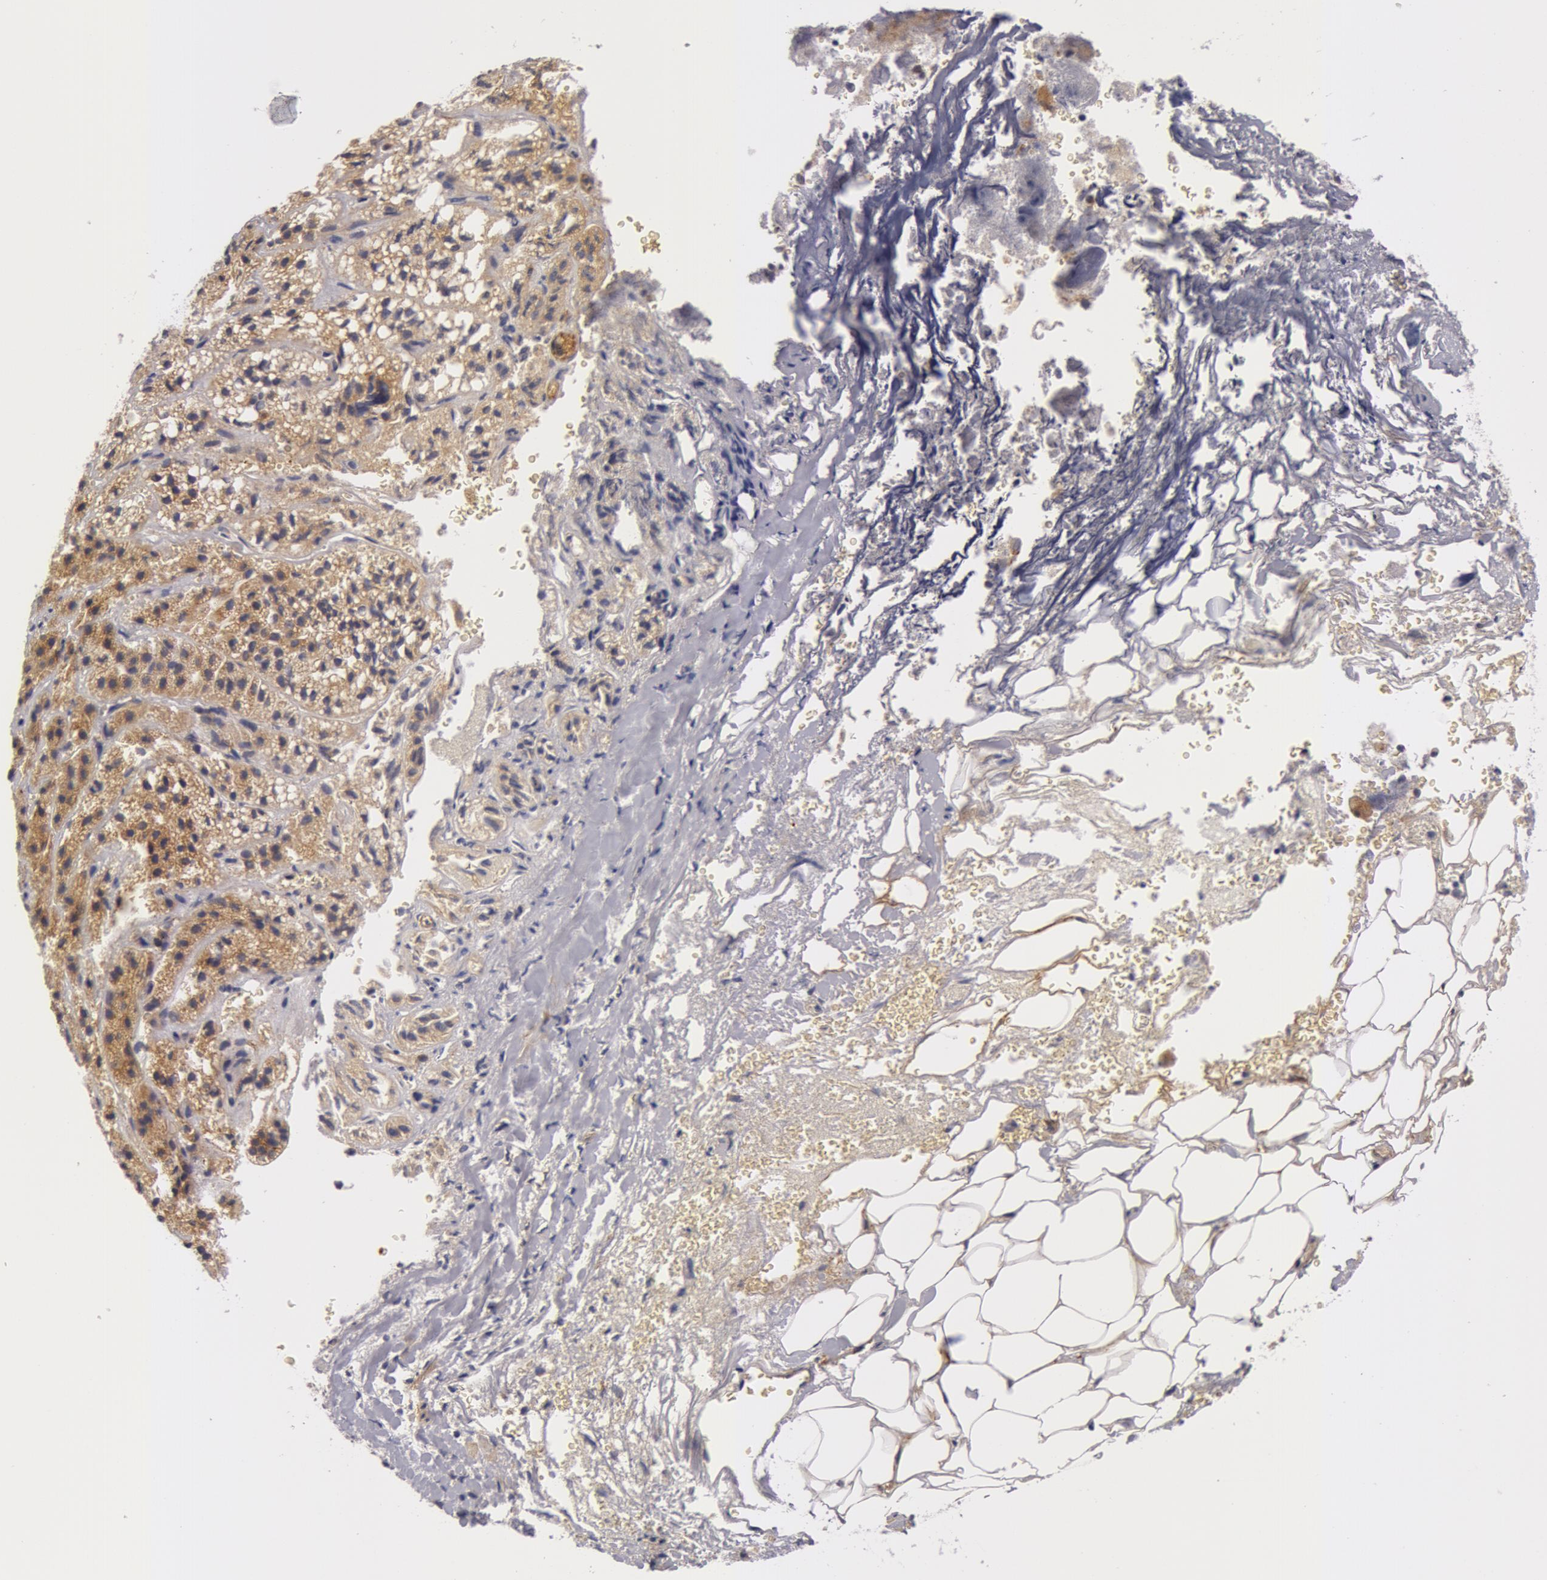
{"staining": {"intensity": "weak", "quantity": ">75%", "location": "cytoplasmic/membranous"}, "tissue": "adrenal gland", "cell_type": "Glandular cells", "image_type": "normal", "snomed": [{"axis": "morphology", "description": "Normal tissue, NOS"}, {"axis": "topography", "description": "Adrenal gland"}], "caption": "Immunohistochemical staining of benign adrenal gland reveals weak cytoplasmic/membranous protein staining in approximately >75% of glandular cells.", "gene": "IL23A", "patient": {"sex": "female", "age": 71}}